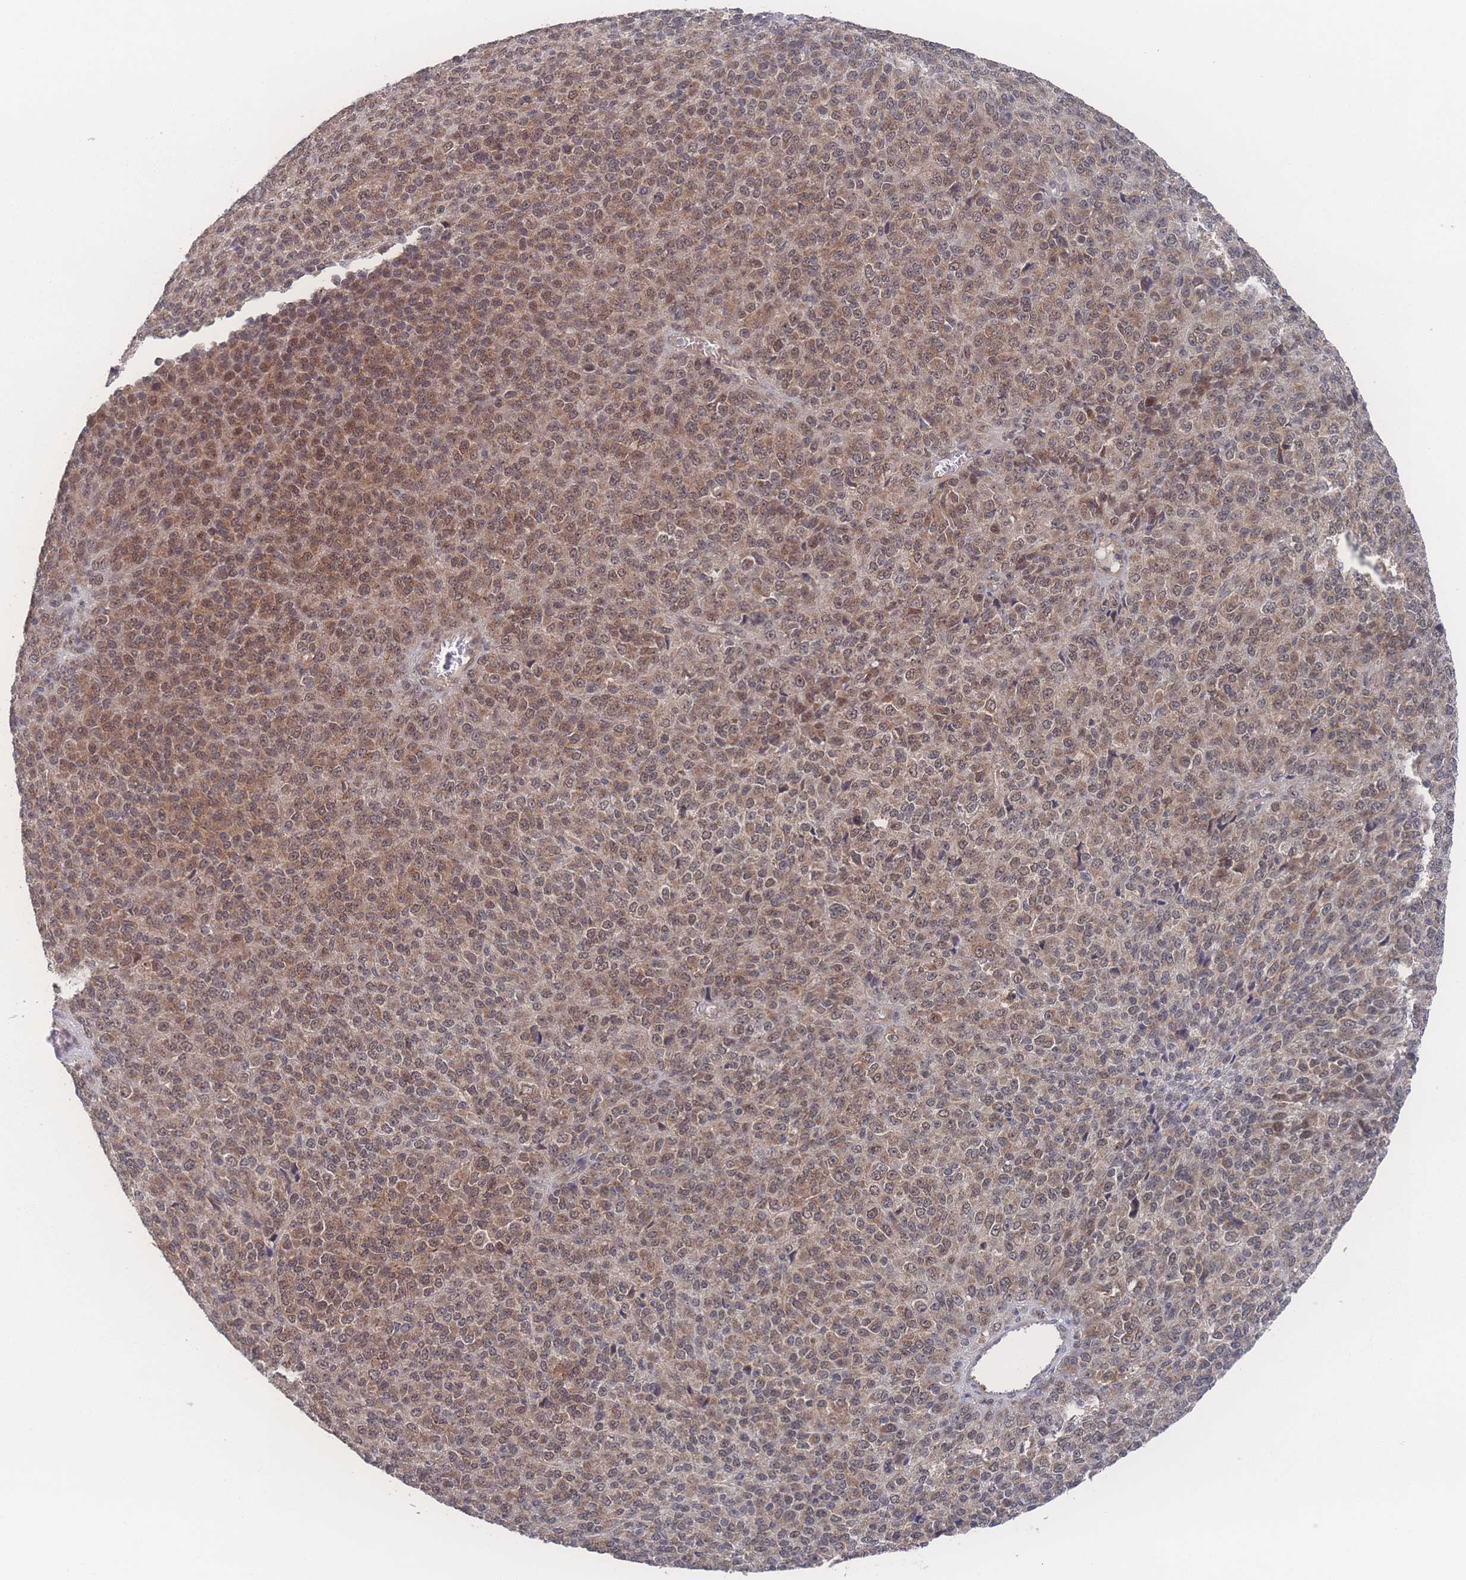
{"staining": {"intensity": "moderate", "quantity": ">75%", "location": "nuclear"}, "tissue": "melanoma", "cell_type": "Tumor cells", "image_type": "cancer", "snomed": [{"axis": "morphology", "description": "Malignant melanoma, Metastatic site"}, {"axis": "topography", "description": "Brain"}], "caption": "Immunohistochemistry (IHC) of malignant melanoma (metastatic site) reveals medium levels of moderate nuclear staining in approximately >75% of tumor cells. (brown staining indicates protein expression, while blue staining denotes nuclei).", "gene": "NBEAL1", "patient": {"sex": "female", "age": 56}}